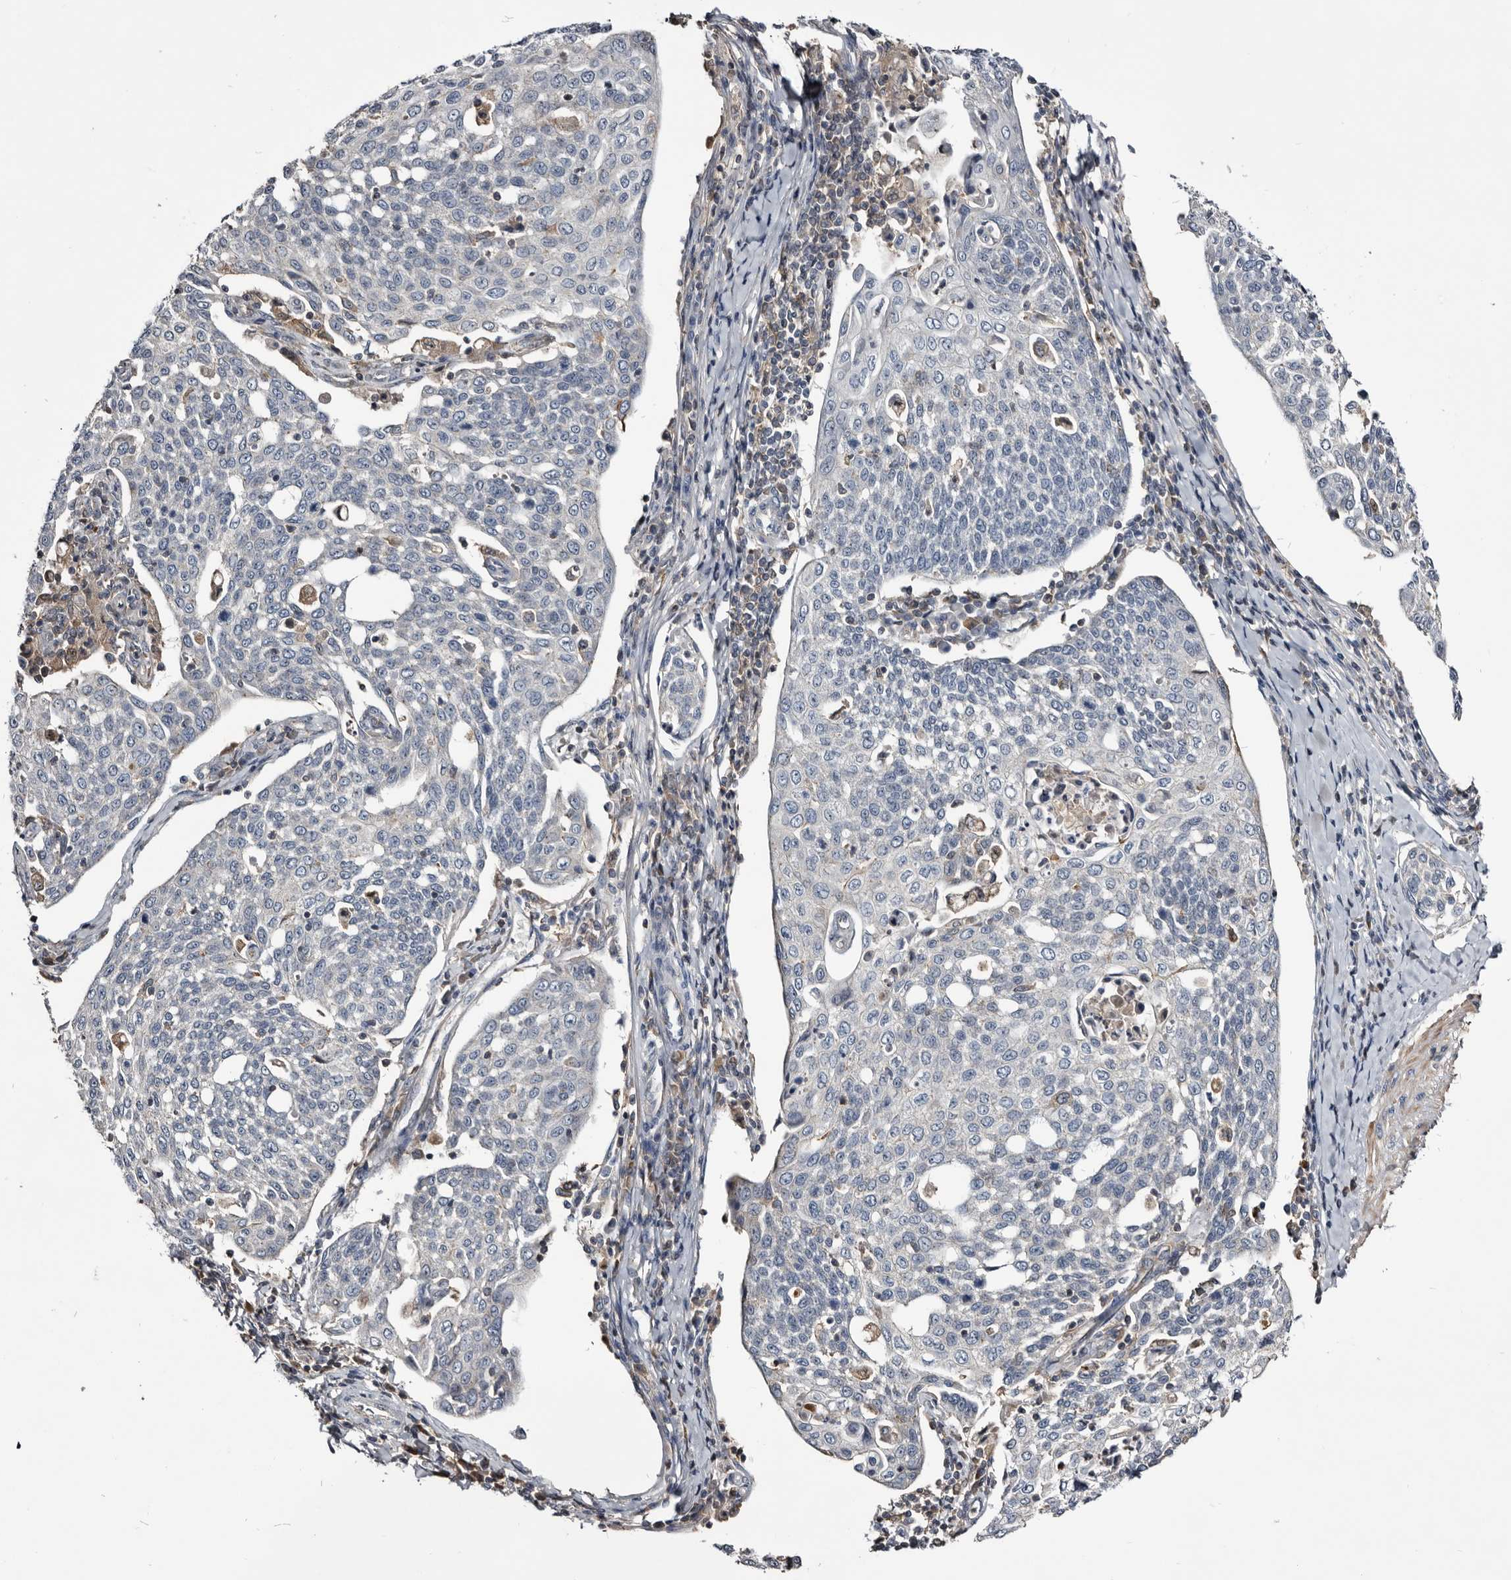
{"staining": {"intensity": "negative", "quantity": "none", "location": "none"}, "tissue": "cervical cancer", "cell_type": "Tumor cells", "image_type": "cancer", "snomed": [{"axis": "morphology", "description": "Squamous cell carcinoma, NOS"}, {"axis": "topography", "description": "Cervix"}], "caption": "Immunohistochemistry (IHC) micrograph of neoplastic tissue: human cervical squamous cell carcinoma stained with DAB (3,3'-diaminobenzidine) reveals no significant protein staining in tumor cells.", "gene": "TTC39A", "patient": {"sex": "female", "age": 34}}